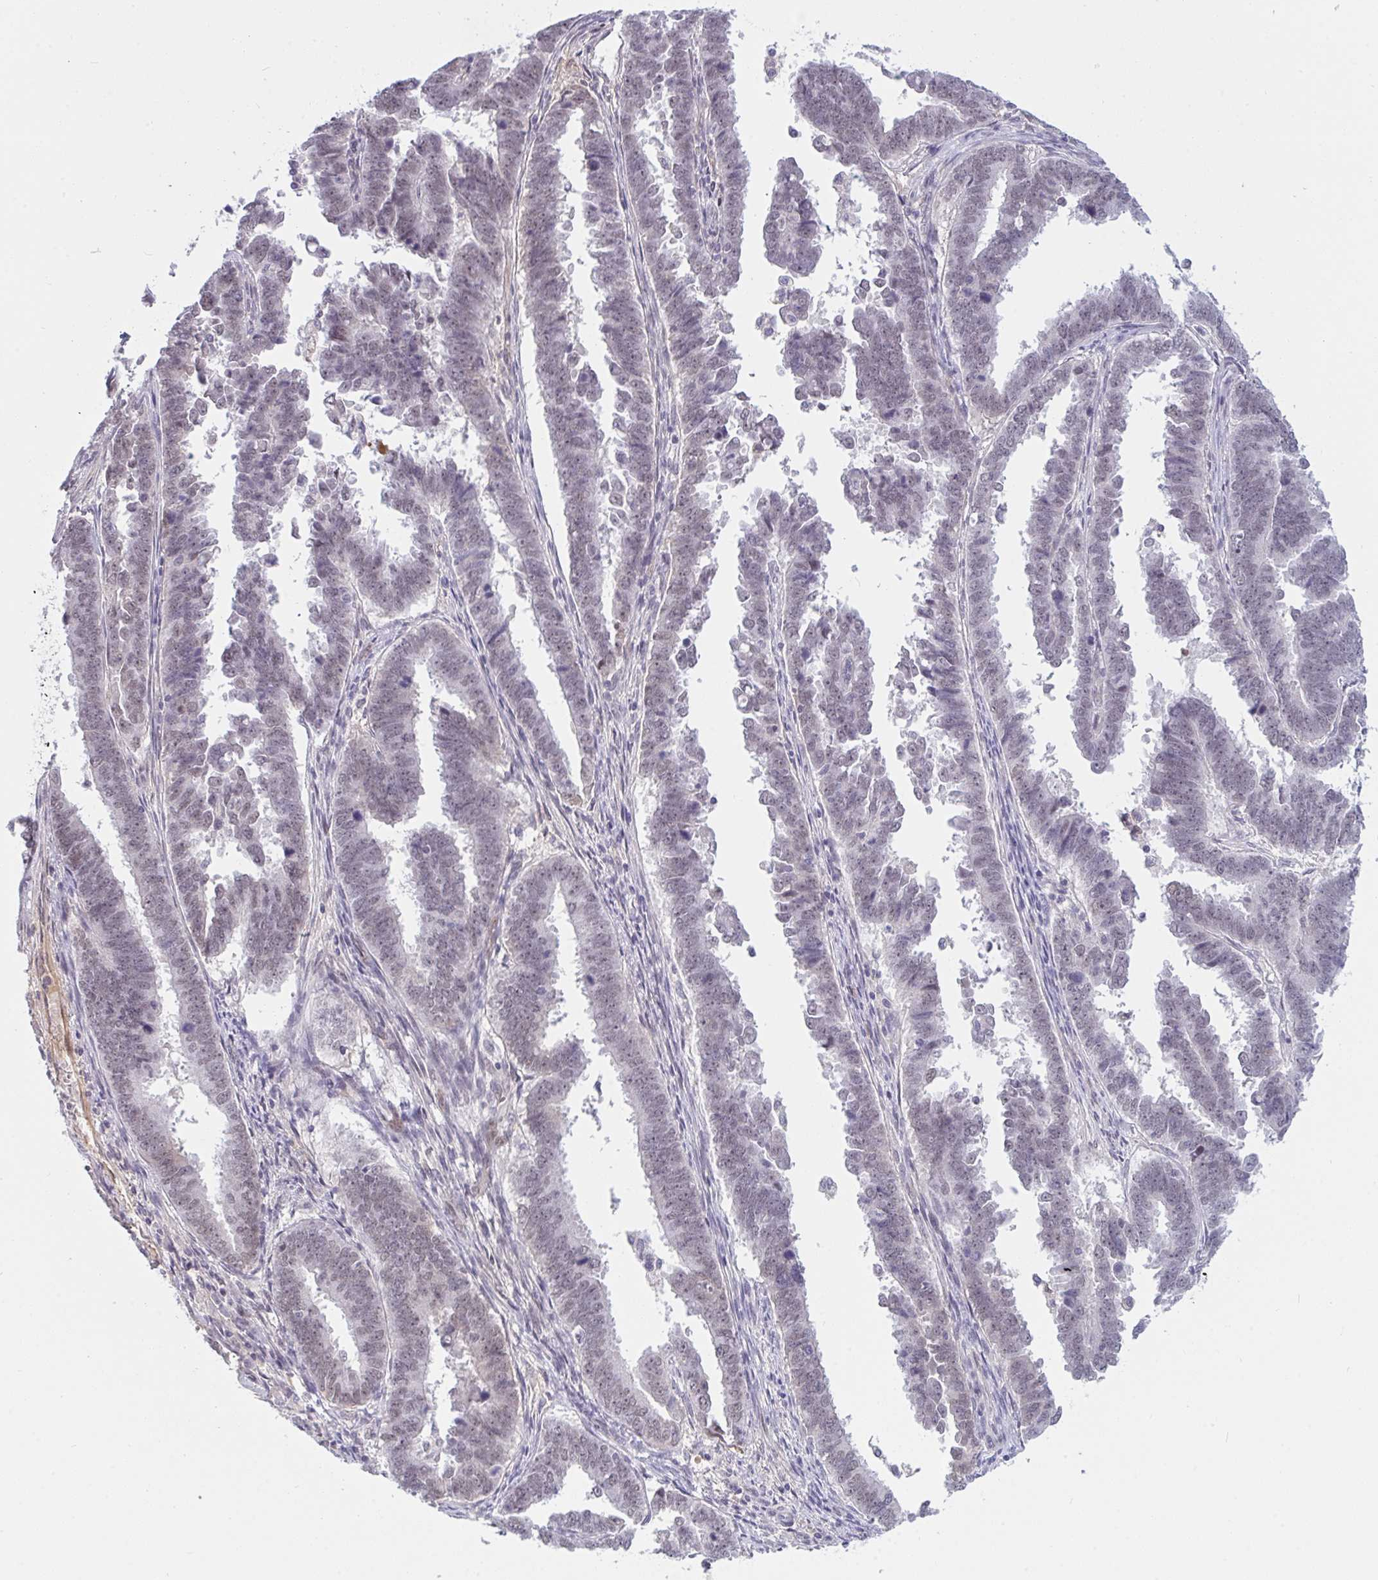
{"staining": {"intensity": "weak", "quantity": "25%-75%", "location": "nuclear"}, "tissue": "endometrial cancer", "cell_type": "Tumor cells", "image_type": "cancer", "snomed": [{"axis": "morphology", "description": "Adenocarcinoma, NOS"}, {"axis": "topography", "description": "Endometrium"}], "caption": "Human endometrial adenocarcinoma stained for a protein (brown) demonstrates weak nuclear positive positivity in approximately 25%-75% of tumor cells.", "gene": "DSCAML1", "patient": {"sex": "female", "age": 75}}